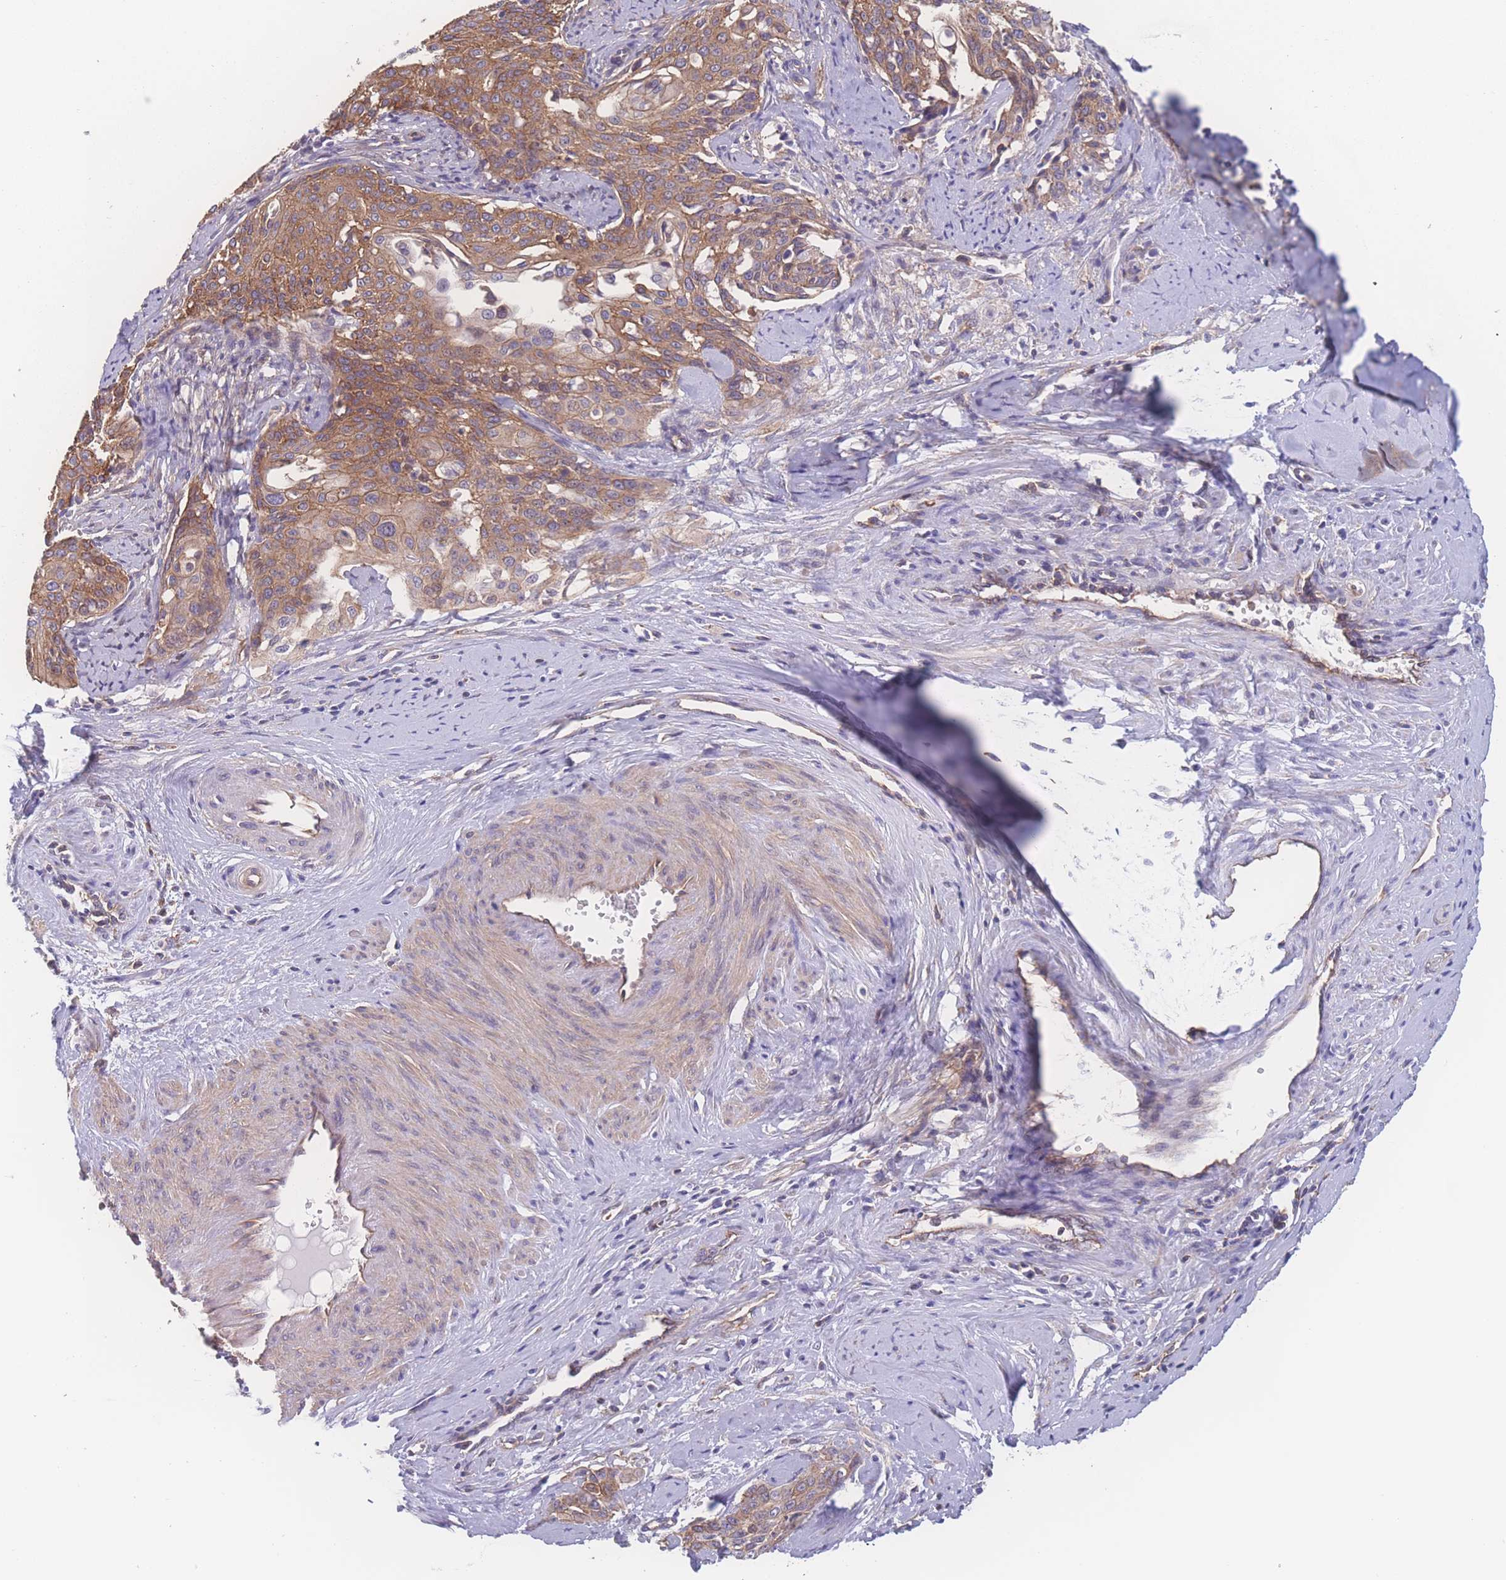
{"staining": {"intensity": "moderate", "quantity": ">75%", "location": "cytoplasmic/membranous"}, "tissue": "cervical cancer", "cell_type": "Tumor cells", "image_type": "cancer", "snomed": [{"axis": "morphology", "description": "Squamous cell carcinoma, NOS"}, {"axis": "topography", "description": "Cervix"}], "caption": "Tumor cells display moderate cytoplasmic/membranous expression in about >75% of cells in cervical cancer.", "gene": "CFAP97", "patient": {"sex": "female", "age": 44}}